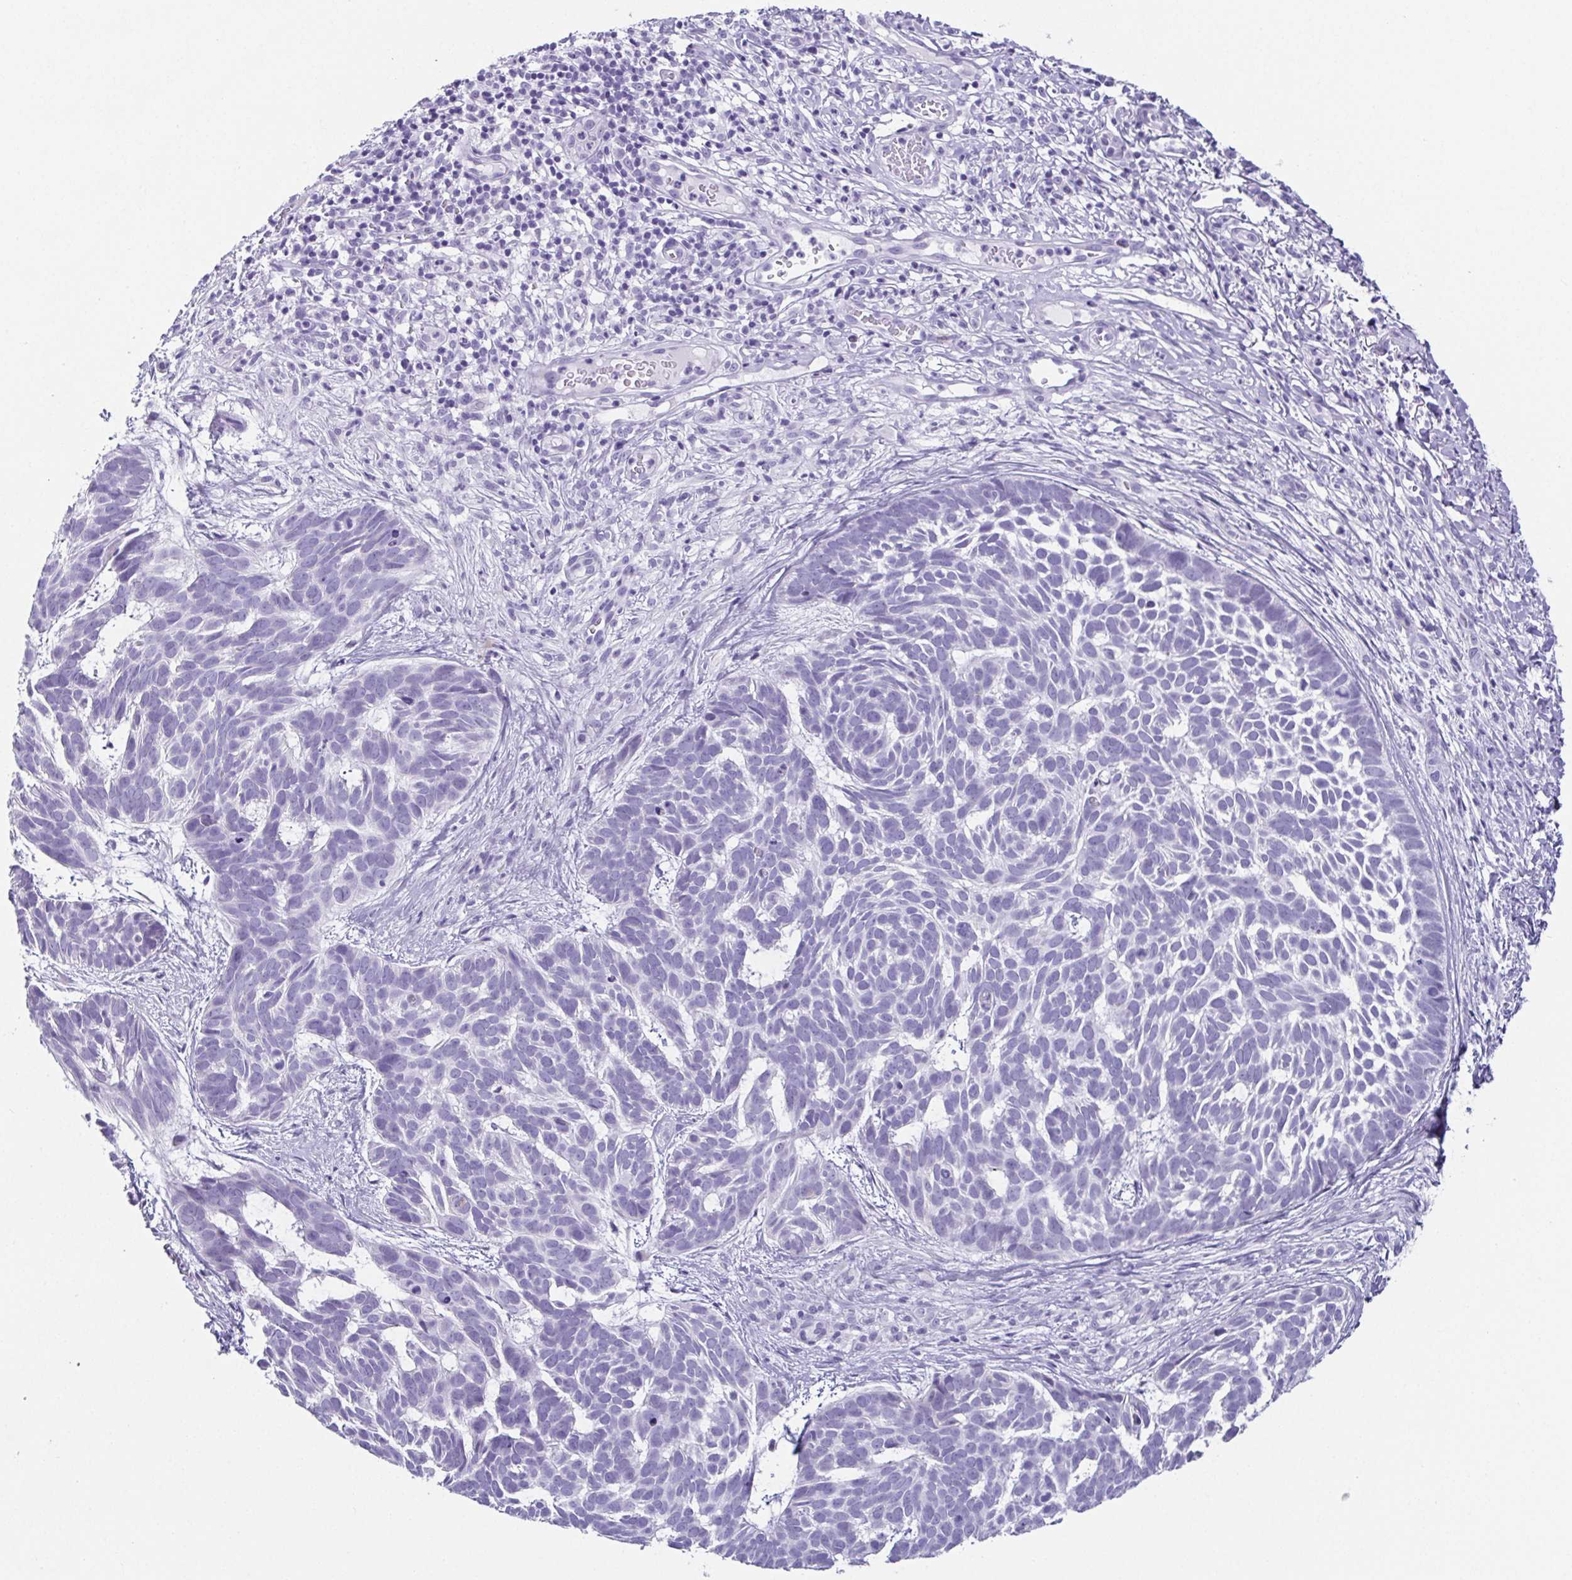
{"staining": {"intensity": "negative", "quantity": "none", "location": "none"}, "tissue": "skin cancer", "cell_type": "Tumor cells", "image_type": "cancer", "snomed": [{"axis": "morphology", "description": "Basal cell carcinoma"}, {"axis": "topography", "description": "Skin"}], "caption": "Skin cancer (basal cell carcinoma) was stained to show a protein in brown. There is no significant positivity in tumor cells.", "gene": "ESX1", "patient": {"sex": "male", "age": 78}}